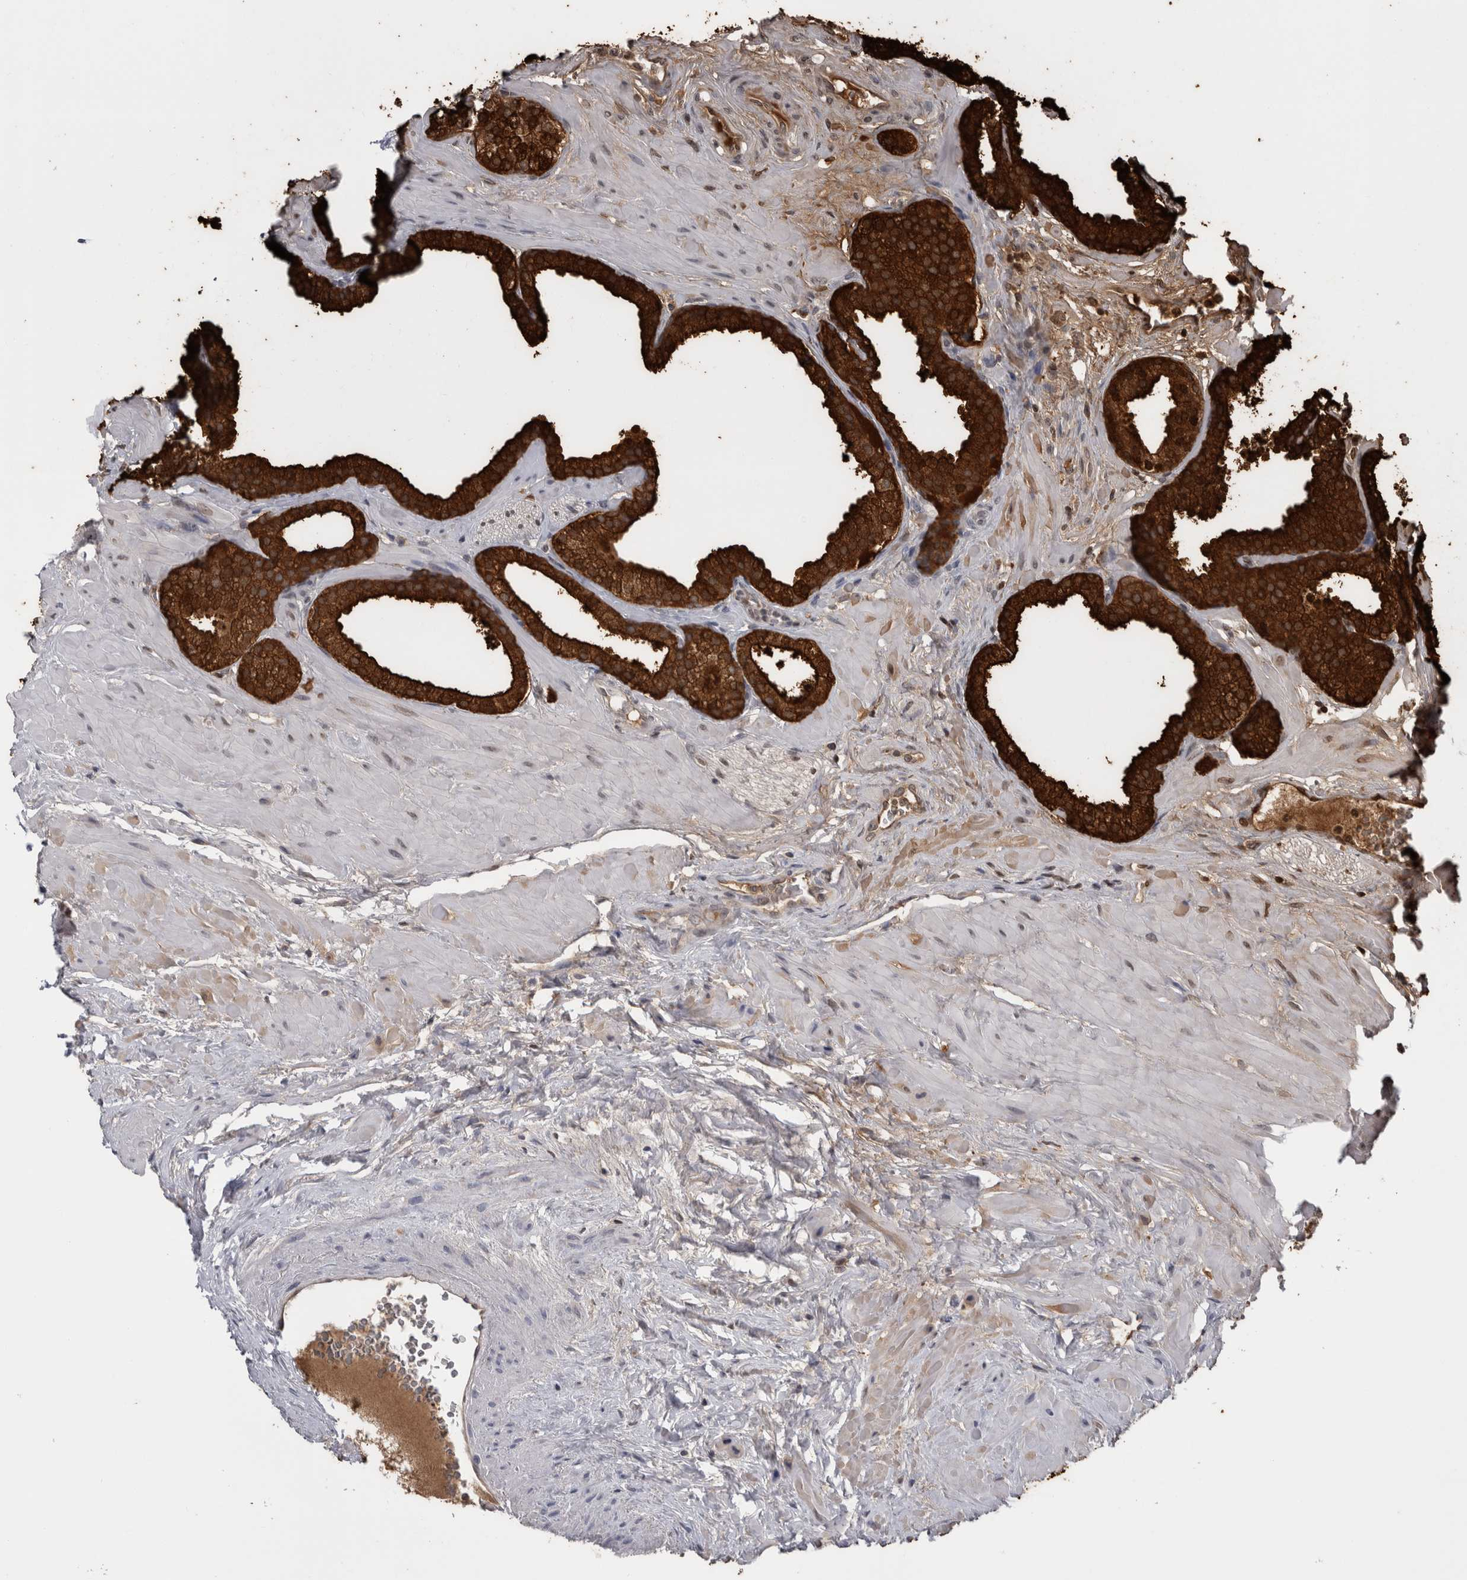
{"staining": {"intensity": "strong", "quantity": ">75%", "location": "cytoplasmic/membranous"}, "tissue": "prostate", "cell_type": "Glandular cells", "image_type": "normal", "snomed": [{"axis": "morphology", "description": "Normal tissue, NOS"}, {"axis": "morphology", "description": "Urothelial carcinoma, Low grade"}, {"axis": "topography", "description": "Urinary bladder"}, {"axis": "topography", "description": "Prostate"}], "caption": "This histopathology image demonstrates normal prostate stained with immunohistochemistry (IHC) to label a protein in brown. The cytoplasmic/membranous of glandular cells show strong positivity for the protein. Nuclei are counter-stained blue.", "gene": "MSMB", "patient": {"sex": "male", "age": 60}}